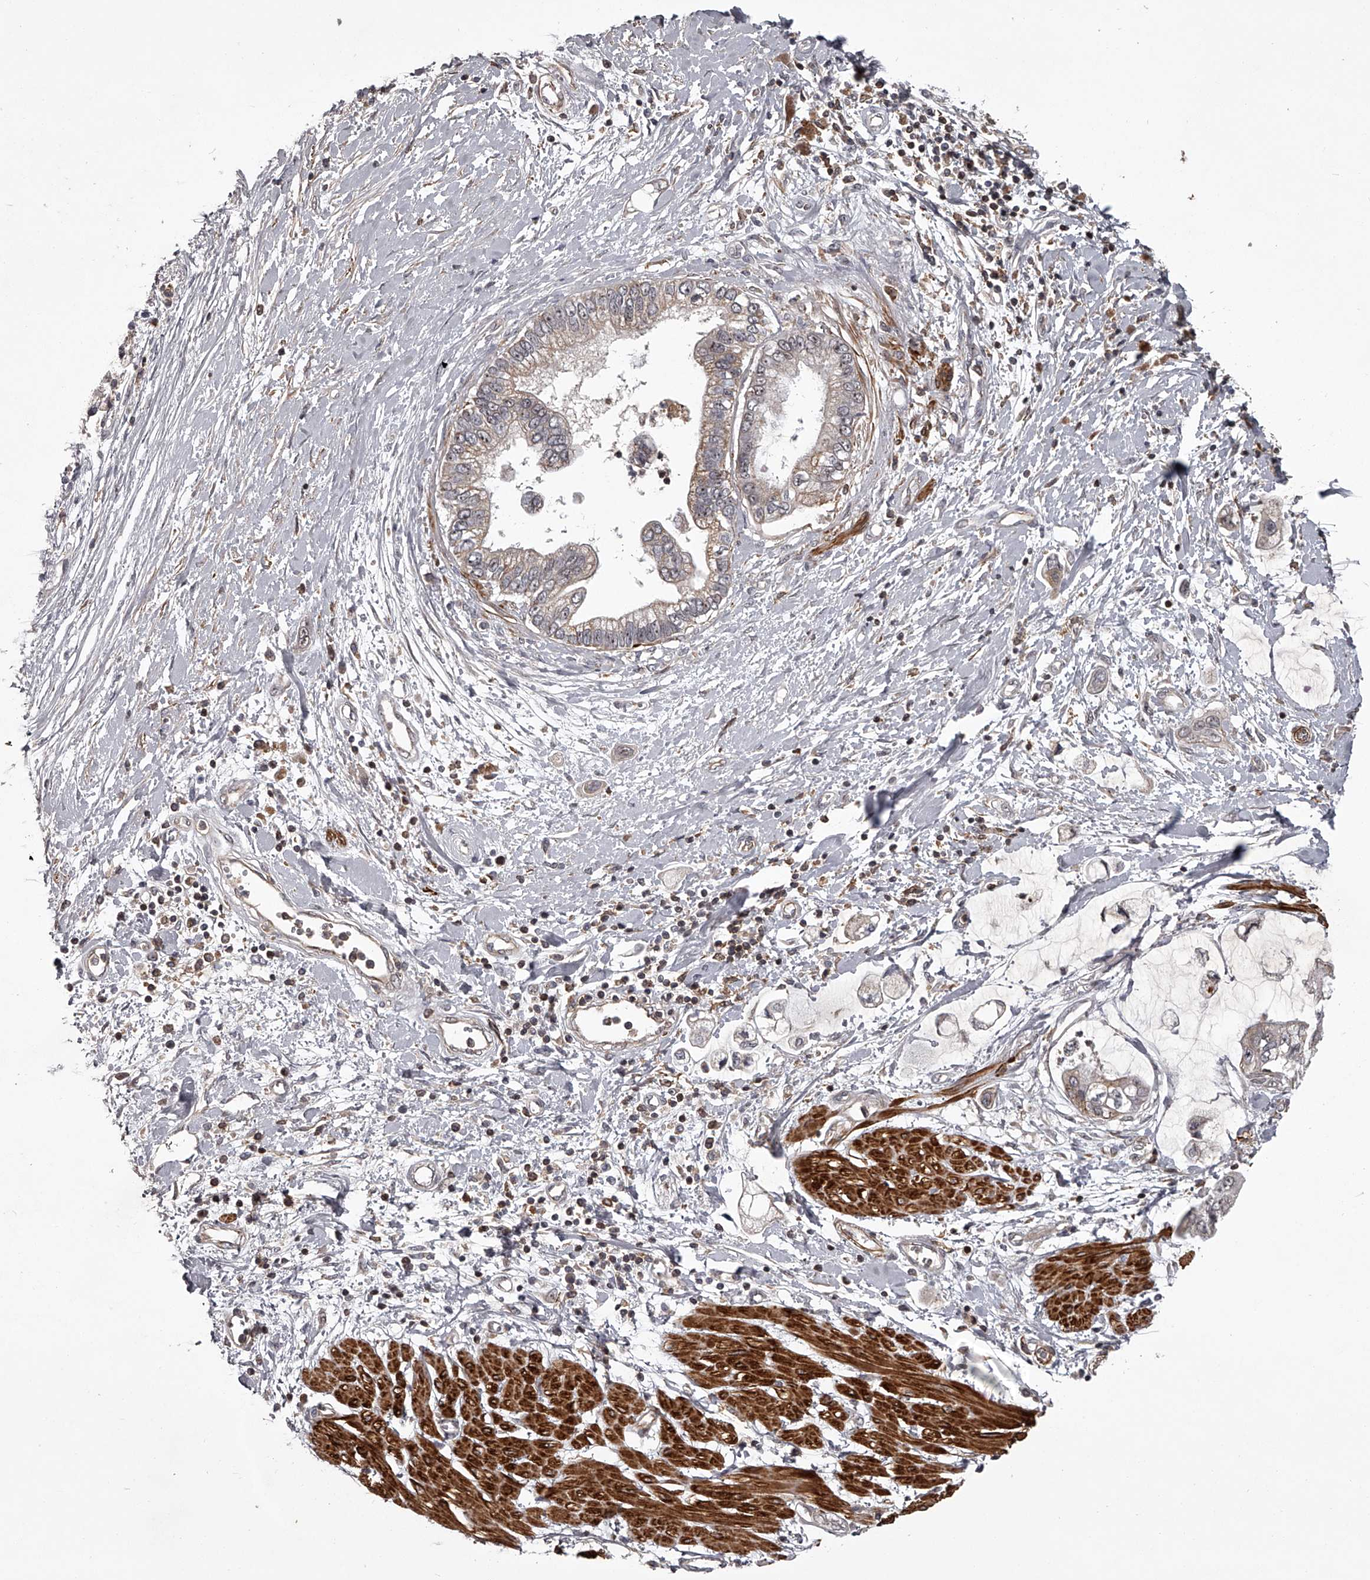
{"staining": {"intensity": "negative", "quantity": "none", "location": "none"}, "tissue": "pancreatic cancer", "cell_type": "Tumor cells", "image_type": "cancer", "snomed": [{"axis": "morphology", "description": "Adenocarcinoma, NOS"}, {"axis": "topography", "description": "Pancreas"}], "caption": "The IHC image has no significant expression in tumor cells of pancreatic adenocarcinoma tissue.", "gene": "RRP36", "patient": {"sex": "male", "age": 59}}